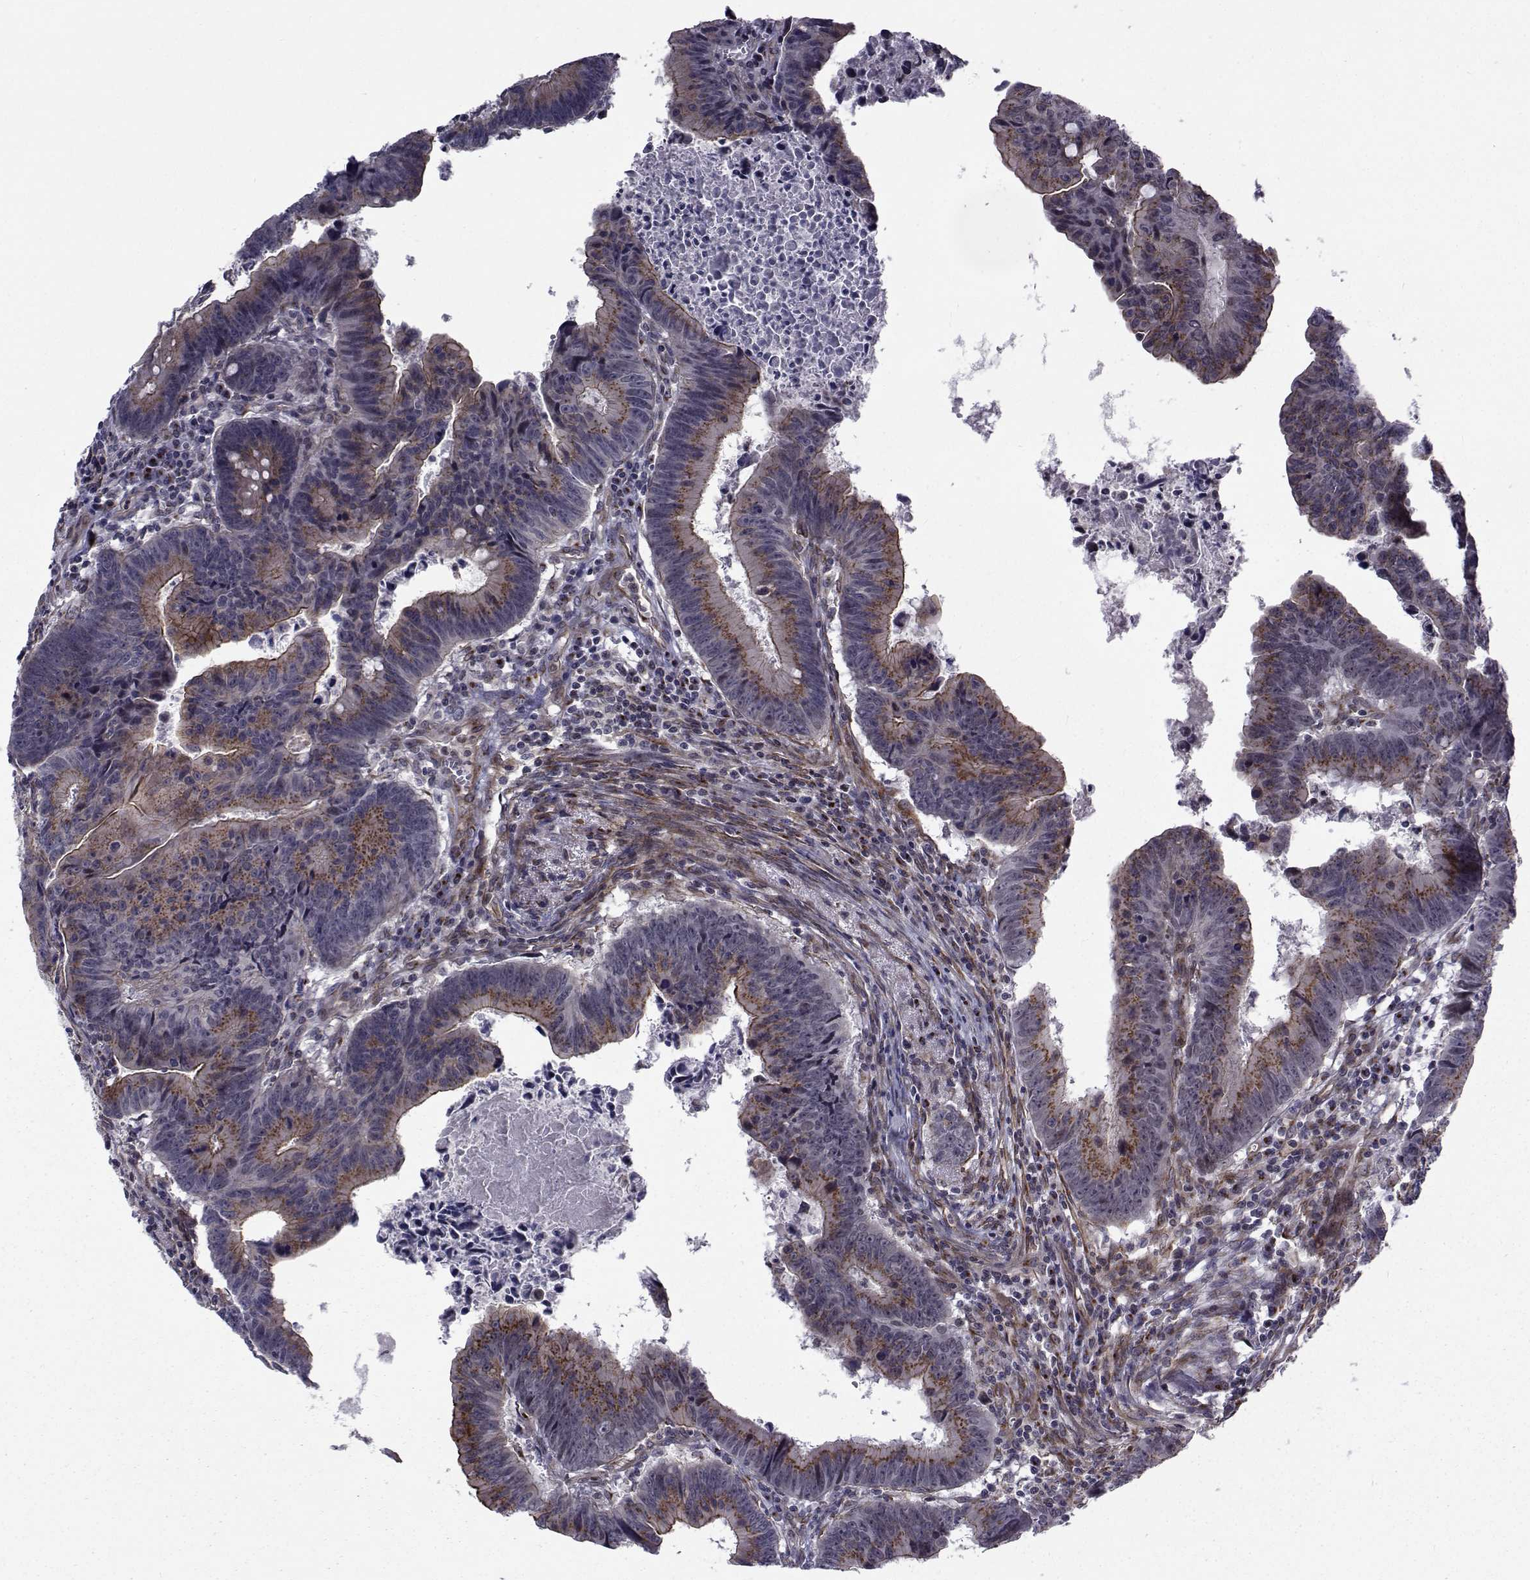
{"staining": {"intensity": "moderate", "quantity": "25%-75%", "location": "cytoplasmic/membranous"}, "tissue": "colorectal cancer", "cell_type": "Tumor cells", "image_type": "cancer", "snomed": [{"axis": "morphology", "description": "Adenocarcinoma, NOS"}, {"axis": "topography", "description": "Colon"}], "caption": "Immunohistochemical staining of human colorectal cancer displays moderate cytoplasmic/membranous protein staining in approximately 25%-75% of tumor cells.", "gene": "ATP6V1C2", "patient": {"sex": "female", "age": 87}}